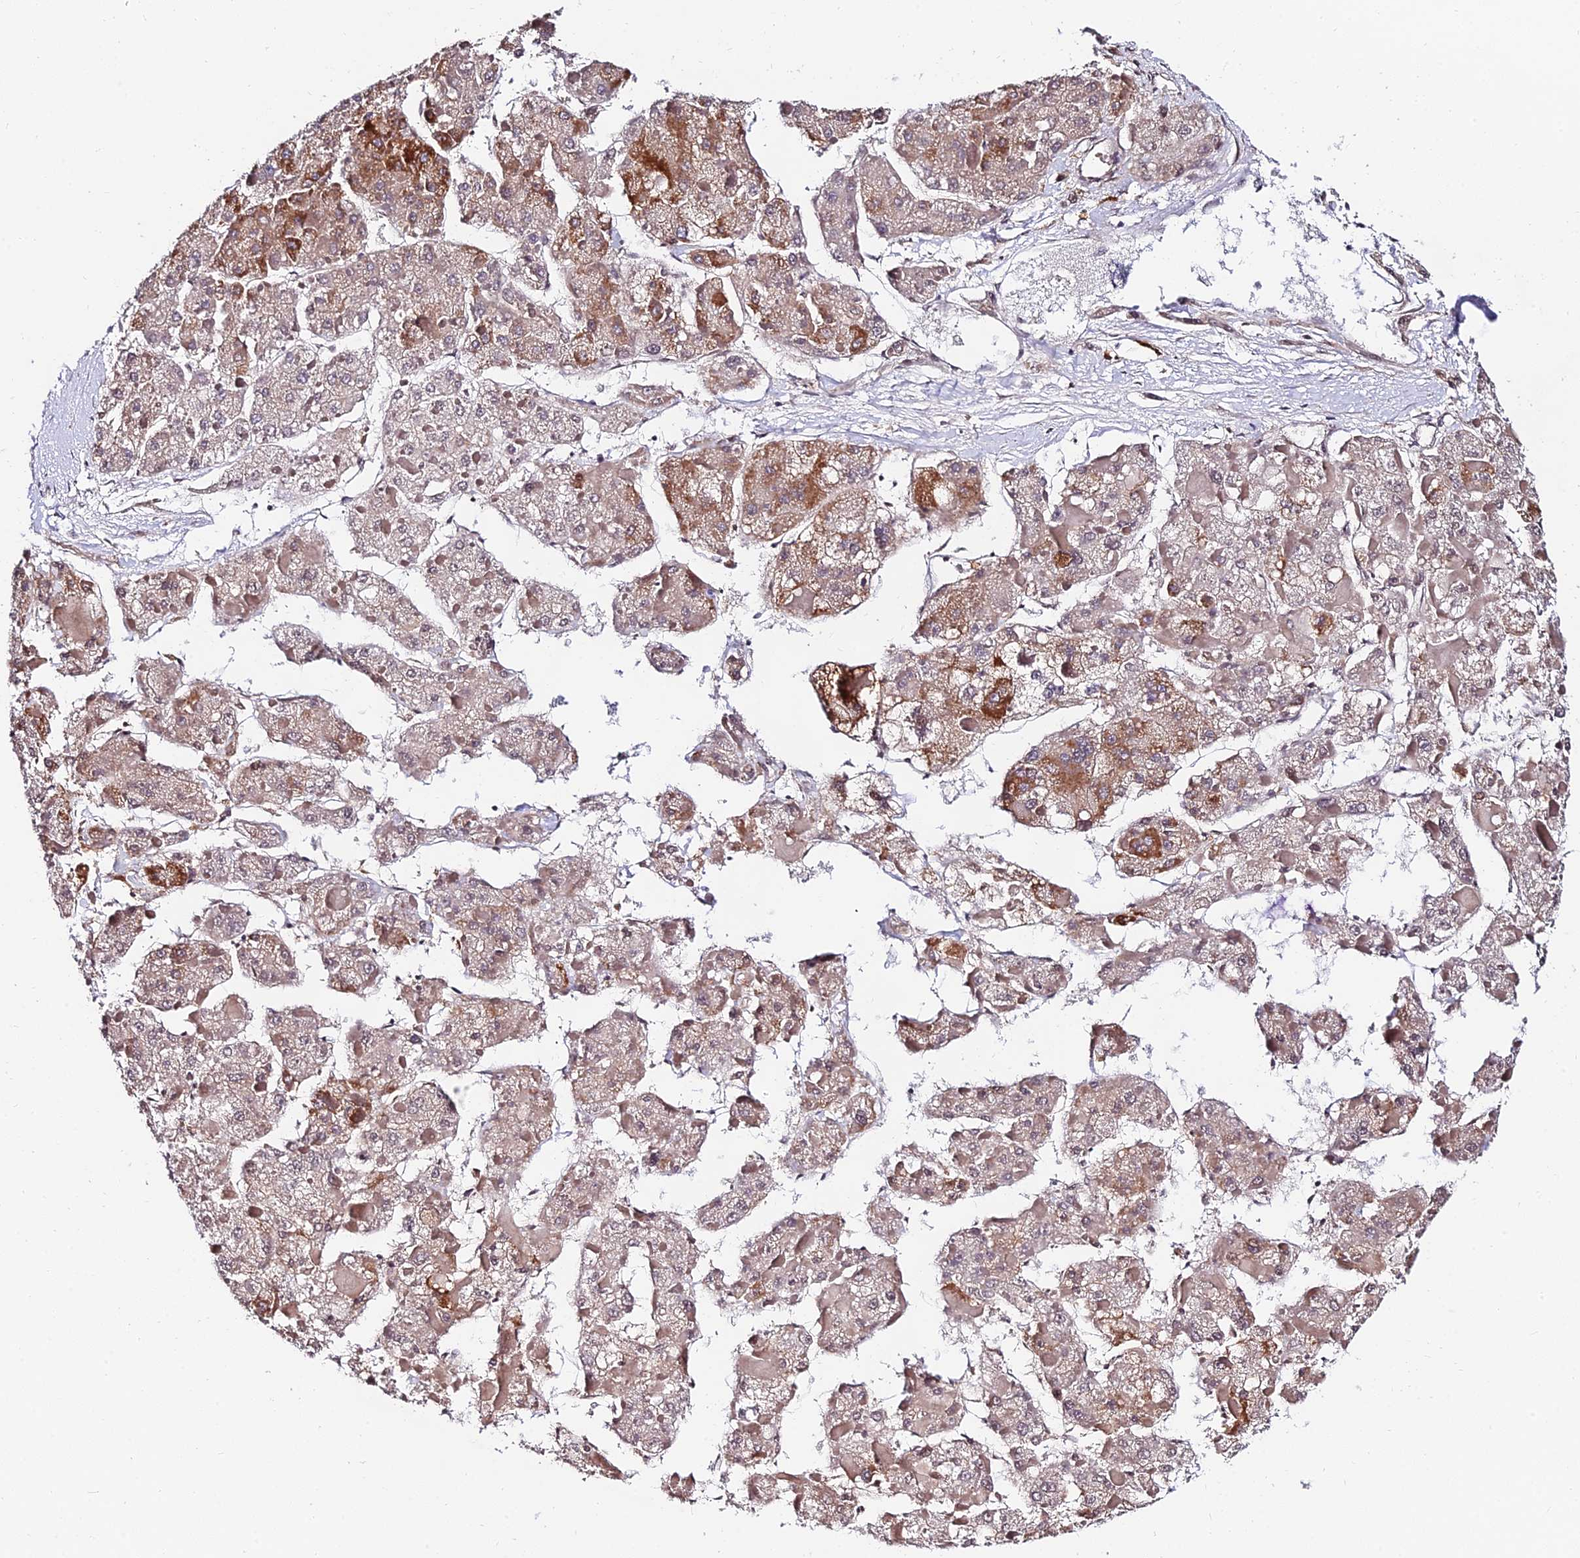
{"staining": {"intensity": "moderate", "quantity": "25%-75%", "location": "cytoplasmic/membranous"}, "tissue": "liver cancer", "cell_type": "Tumor cells", "image_type": "cancer", "snomed": [{"axis": "morphology", "description": "Carcinoma, Hepatocellular, NOS"}, {"axis": "topography", "description": "Liver"}], "caption": "Brown immunohistochemical staining in liver hepatocellular carcinoma displays moderate cytoplasmic/membranous staining in about 25%-75% of tumor cells. The protein is stained brown, and the nuclei are stained in blue (DAB IHC with brightfield microscopy, high magnification).", "gene": "CDNF", "patient": {"sex": "female", "age": 73}}